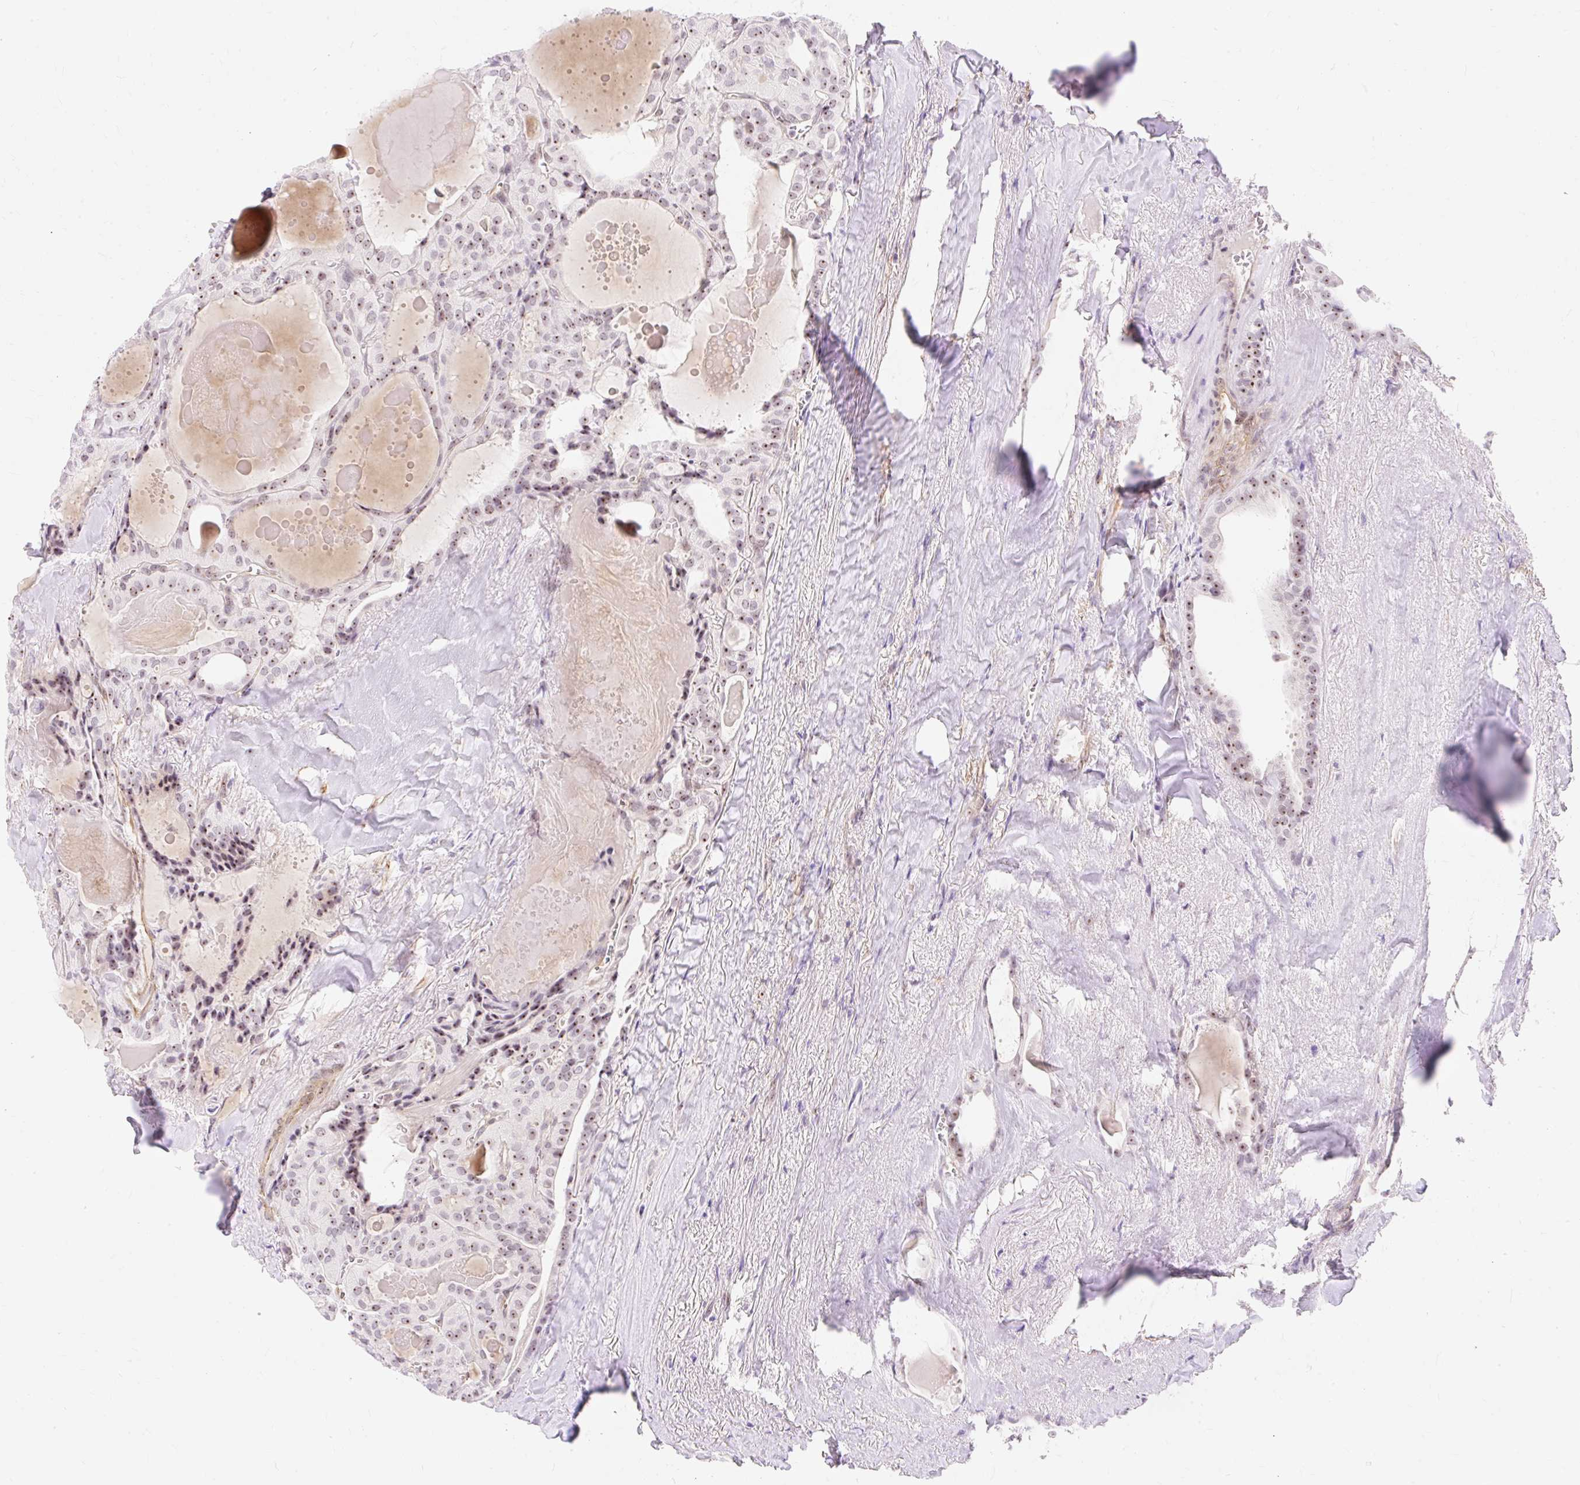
{"staining": {"intensity": "moderate", "quantity": ">75%", "location": "nuclear"}, "tissue": "thyroid cancer", "cell_type": "Tumor cells", "image_type": "cancer", "snomed": [{"axis": "morphology", "description": "Papillary adenocarcinoma, NOS"}, {"axis": "topography", "description": "Thyroid gland"}], "caption": "Immunohistochemistry (IHC) of human papillary adenocarcinoma (thyroid) reveals medium levels of moderate nuclear expression in approximately >75% of tumor cells.", "gene": "OBP2A", "patient": {"sex": "male", "age": 52}}